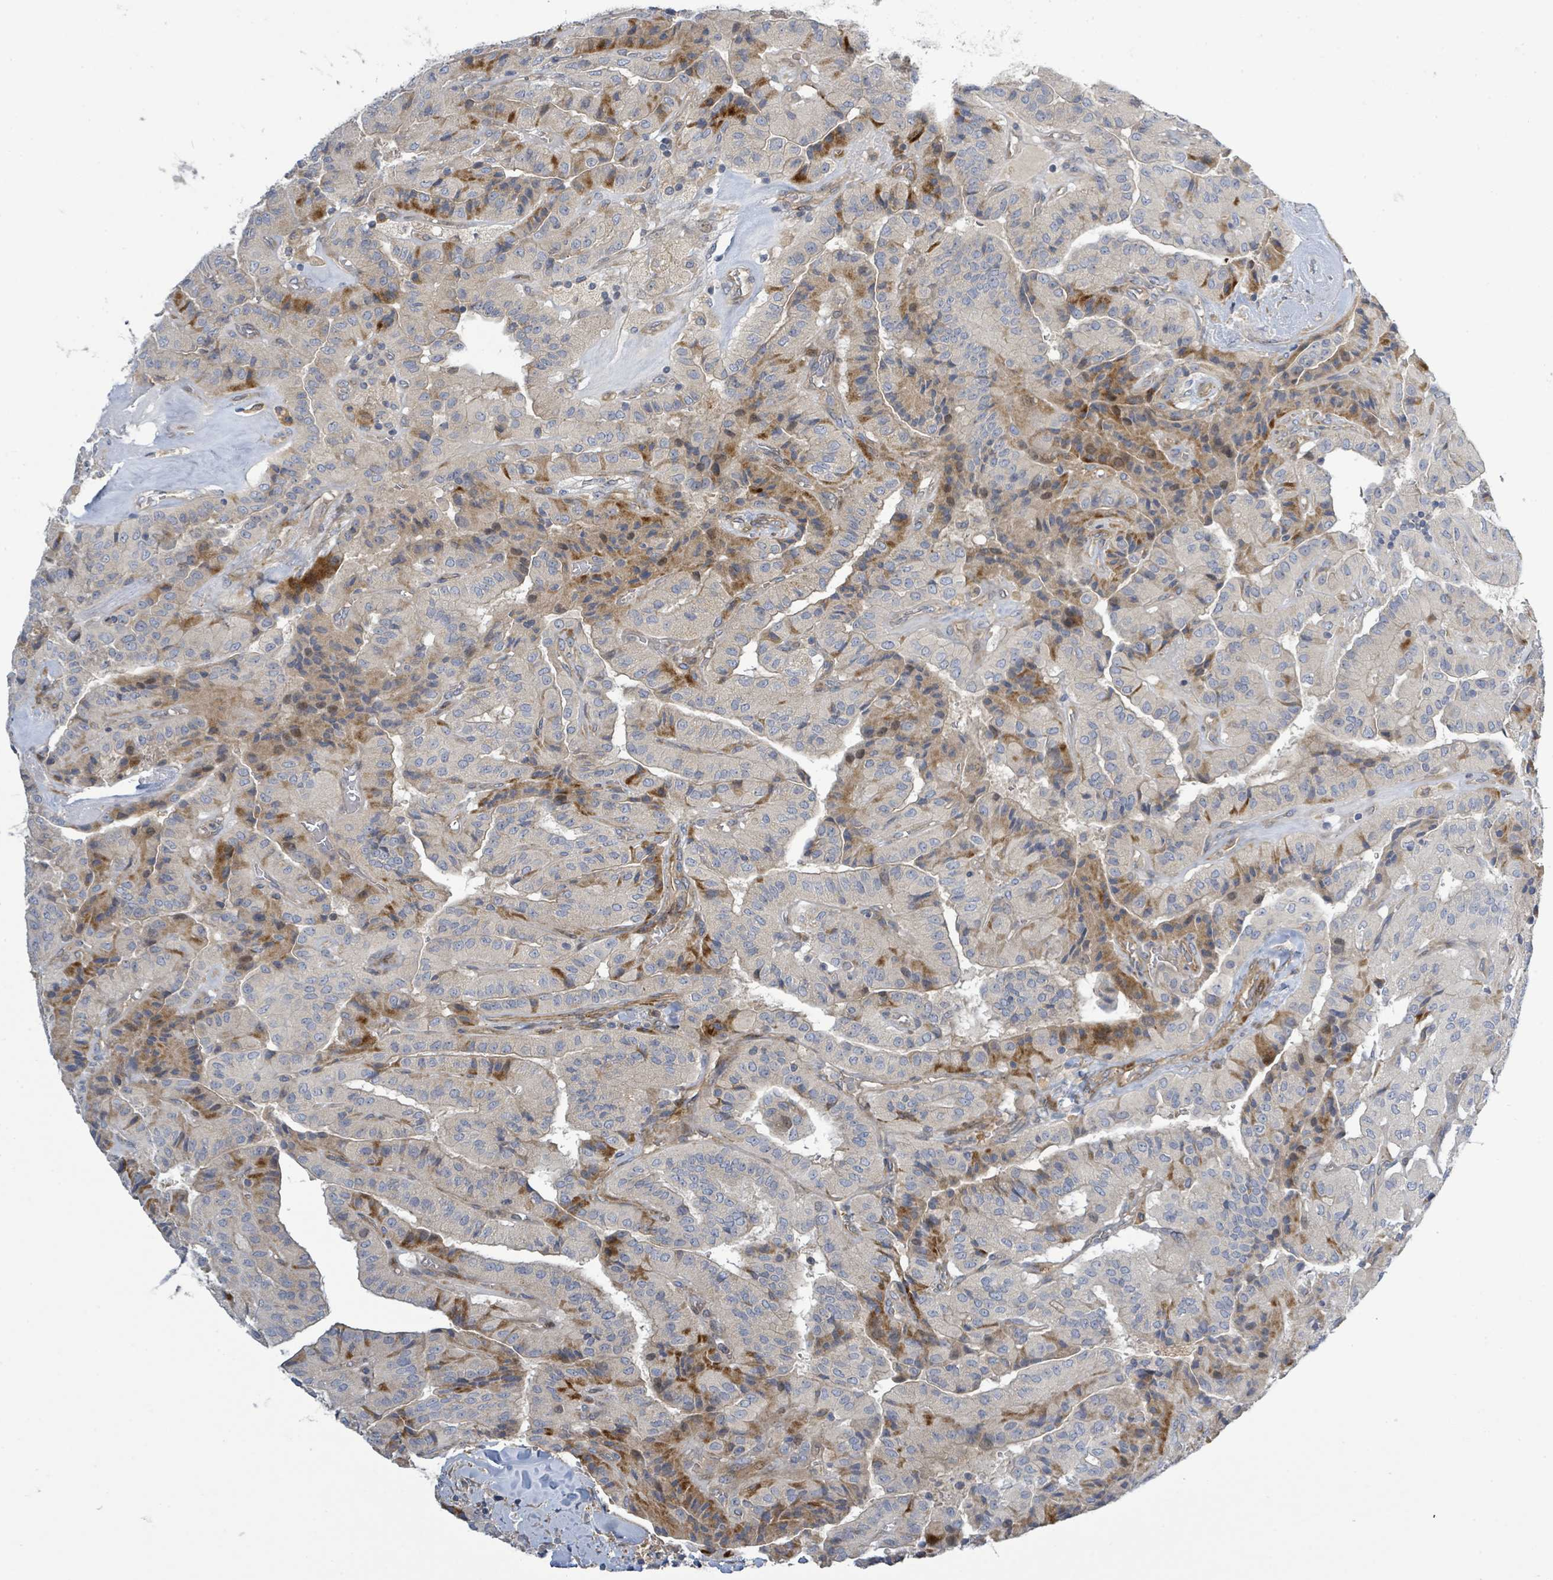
{"staining": {"intensity": "moderate", "quantity": "<25%", "location": "cytoplasmic/membranous"}, "tissue": "thyroid cancer", "cell_type": "Tumor cells", "image_type": "cancer", "snomed": [{"axis": "morphology", "description": "Normal tissue, NOS"}, {"axis": "morphology", "description": "Papillary adenocarcinoma, NOS"}, {"axis": "topography", "description": "Thyroid gland"}], "caption": "High-power microscopy captured an IHC histopathology image of thyroid papillary adenocarcinoma, revealing moderate cytoplasmic/membranous staining in approximately <25% of tumor cells.", "gene": "CFAP210", "patient": {"sex": "female", "age": 59}}